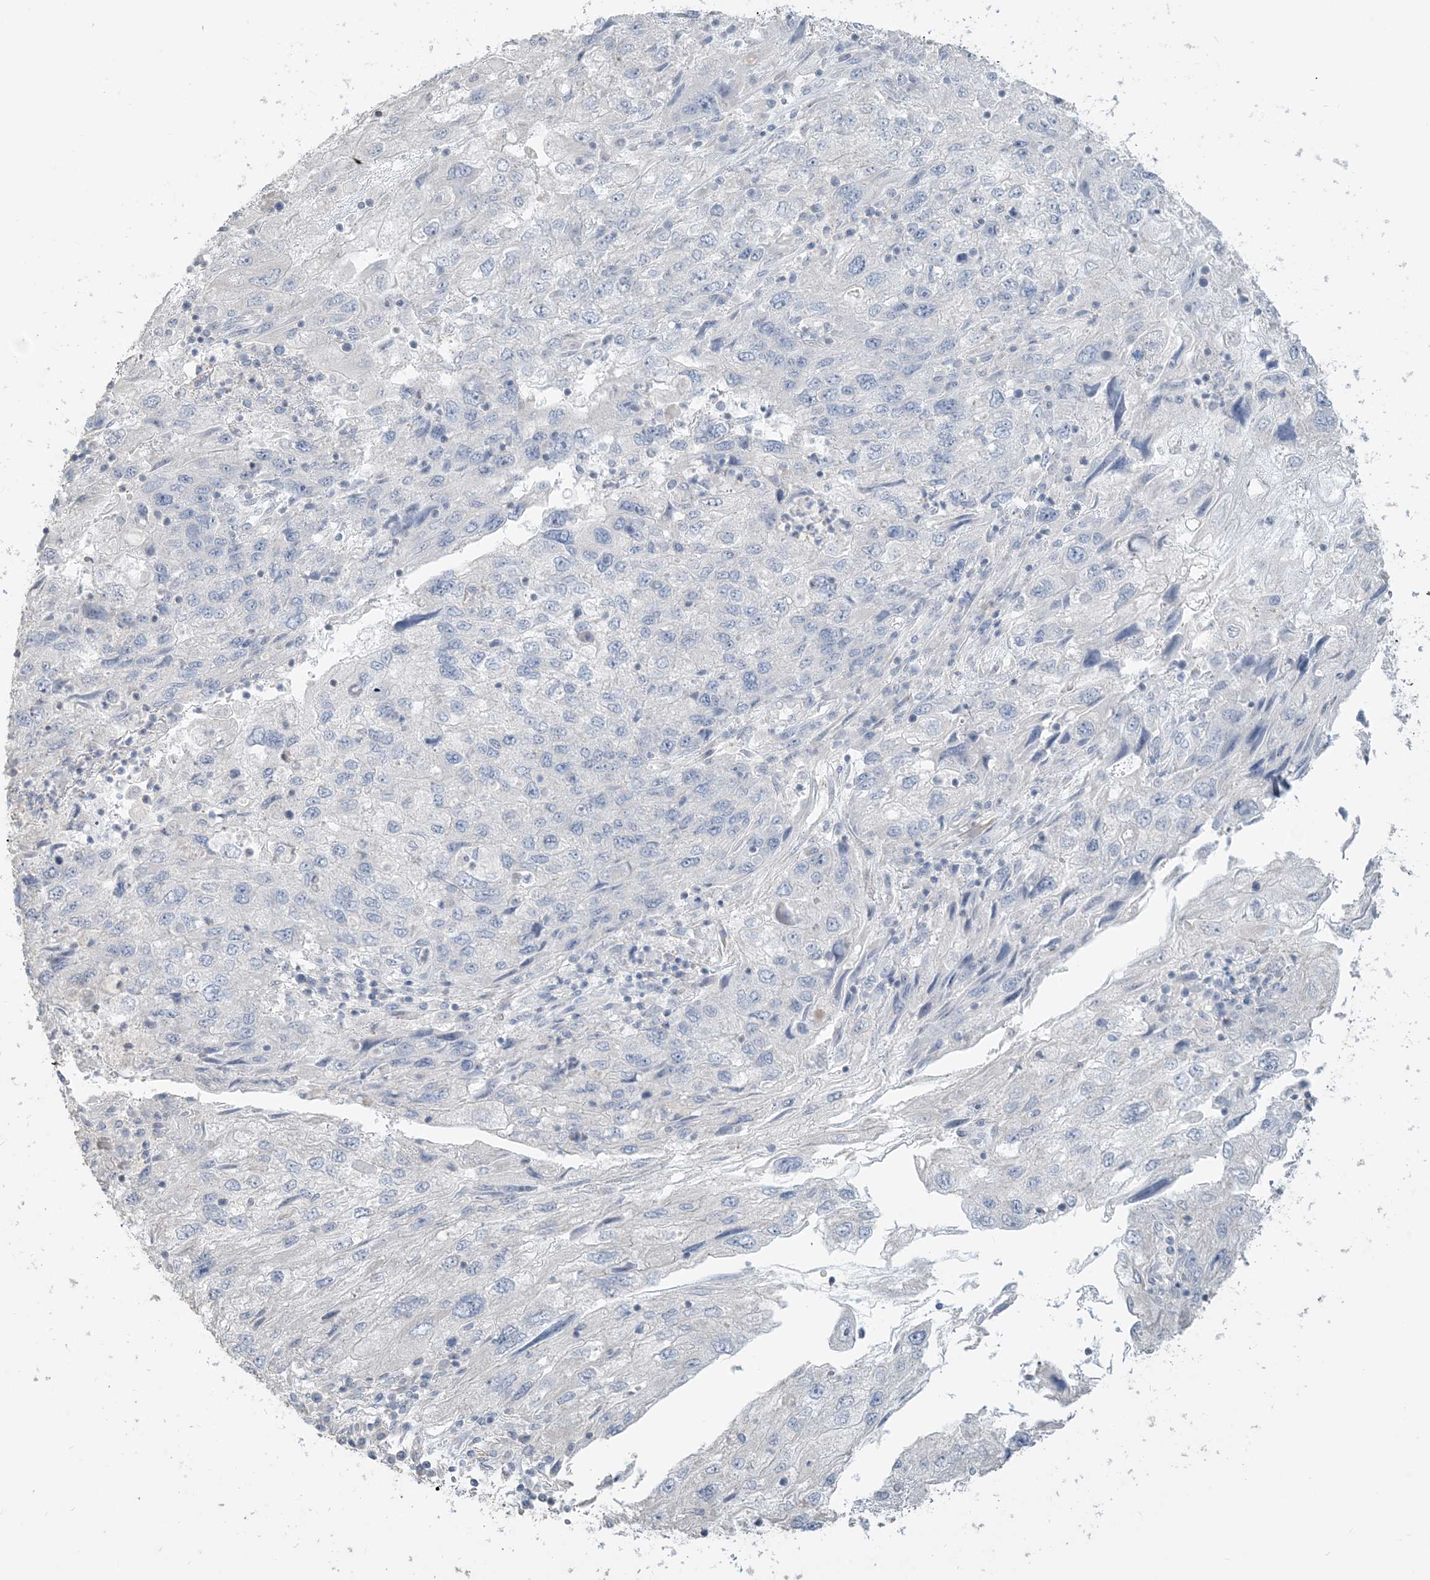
{"staining": {"intensity": "negative", "quantity": "none", "location": "none"}, "tissue": "endometrial cancer", "cell_type": "Tumor cells", "image_type": "cancer", "snomed": [{"axis": "morphology", "description": "Adenocarcinoma, NOS"}, {"axis": "topography", "description": "Endometrium"}], "caption": "Tumor cells show no significant protein staining in adenocarcinoma (endometrial).", "gene": "NPHS2", "patient": {"sex": "female", "age": 49}}